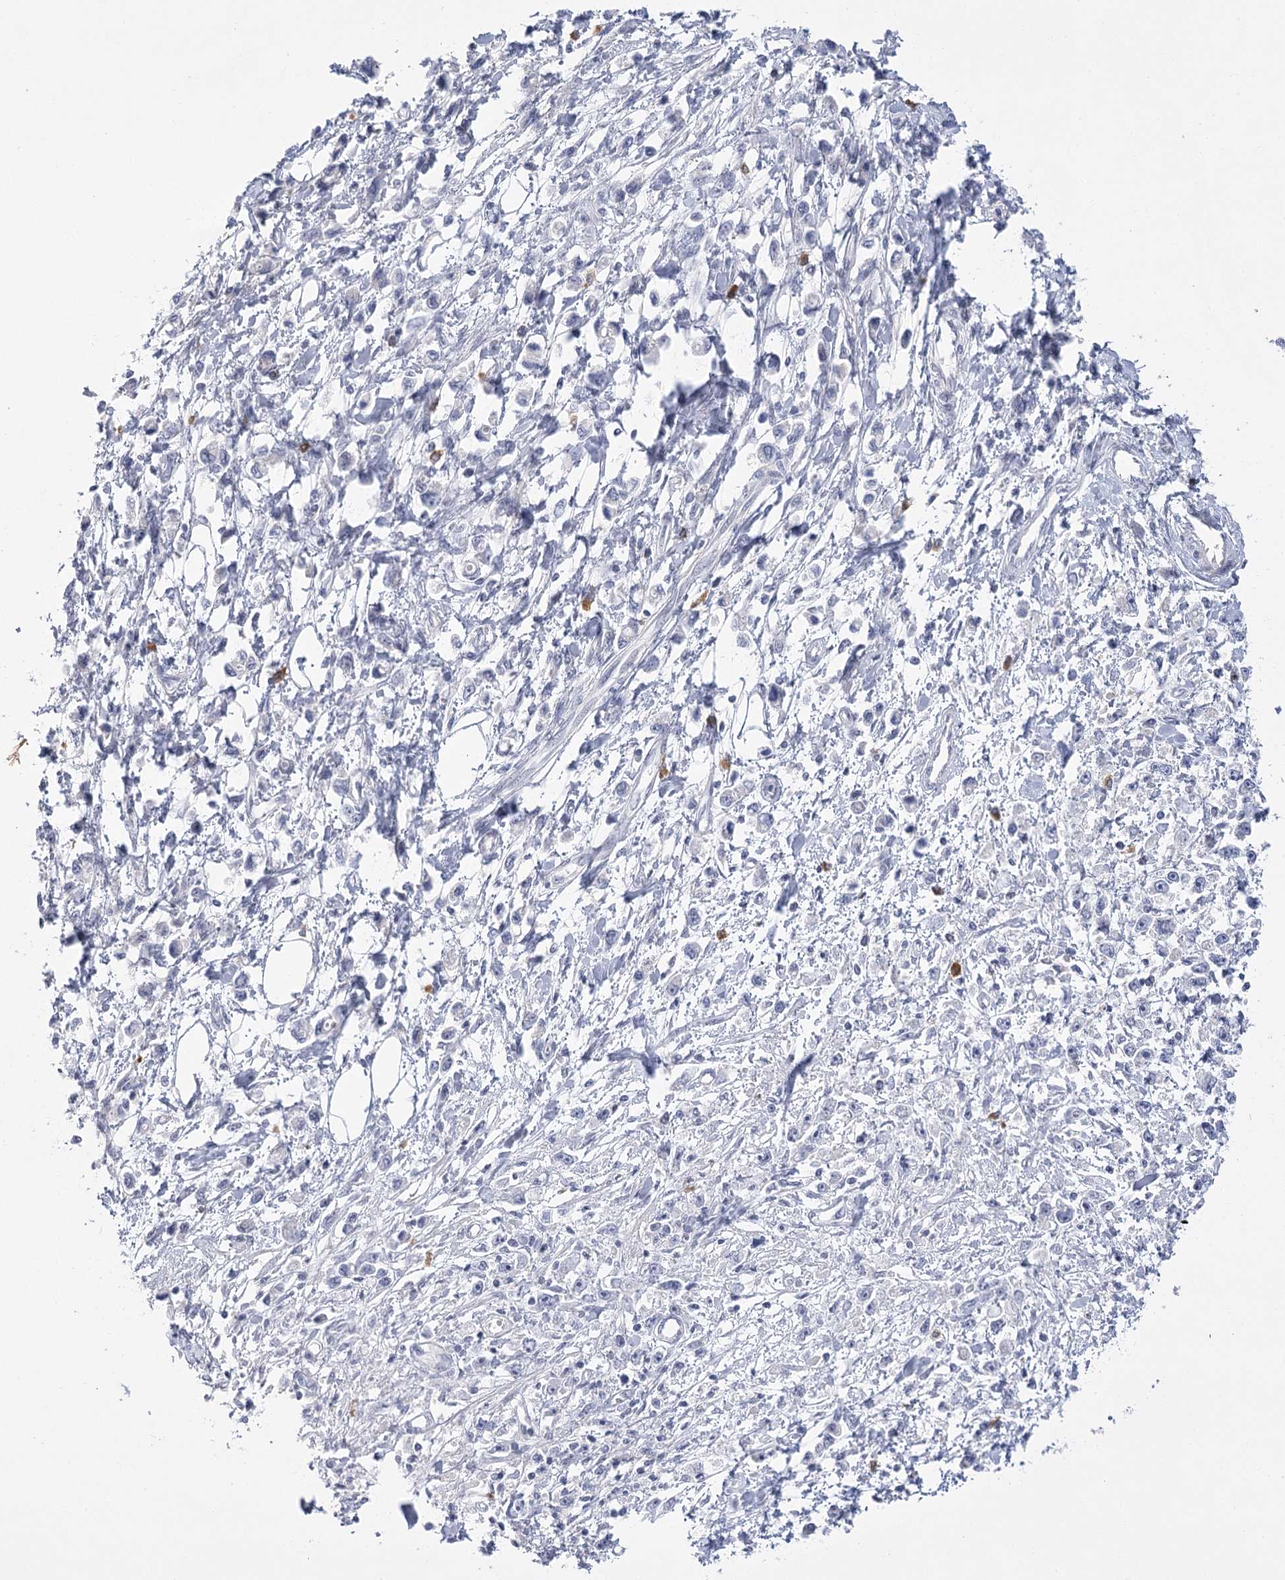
{"staining": {"intensity": "negative", "quantity": "none", "location": "none"}, "tissue": "stomach cancer", "cell_type": "Tumor cells", "image_type": "cancer", "snomed": [{"axis": "morphology", "description": "Adenocarcinoma, NOS"}, {"axis": "topography", "description": "Stomach"}], "caption": "Immunohistochemistry of stomach adenocarcinoma reveals no positivity in tumor cells. The staining was performed using DAB (3,3'-diaminobenzidine) to visualize the protein expression in brown, while the nuclei were stained in blue with hematoxylin (Magnification: 20x).", "gene": "FAM76B", "patient": {"sex": "female", "age": 59}}